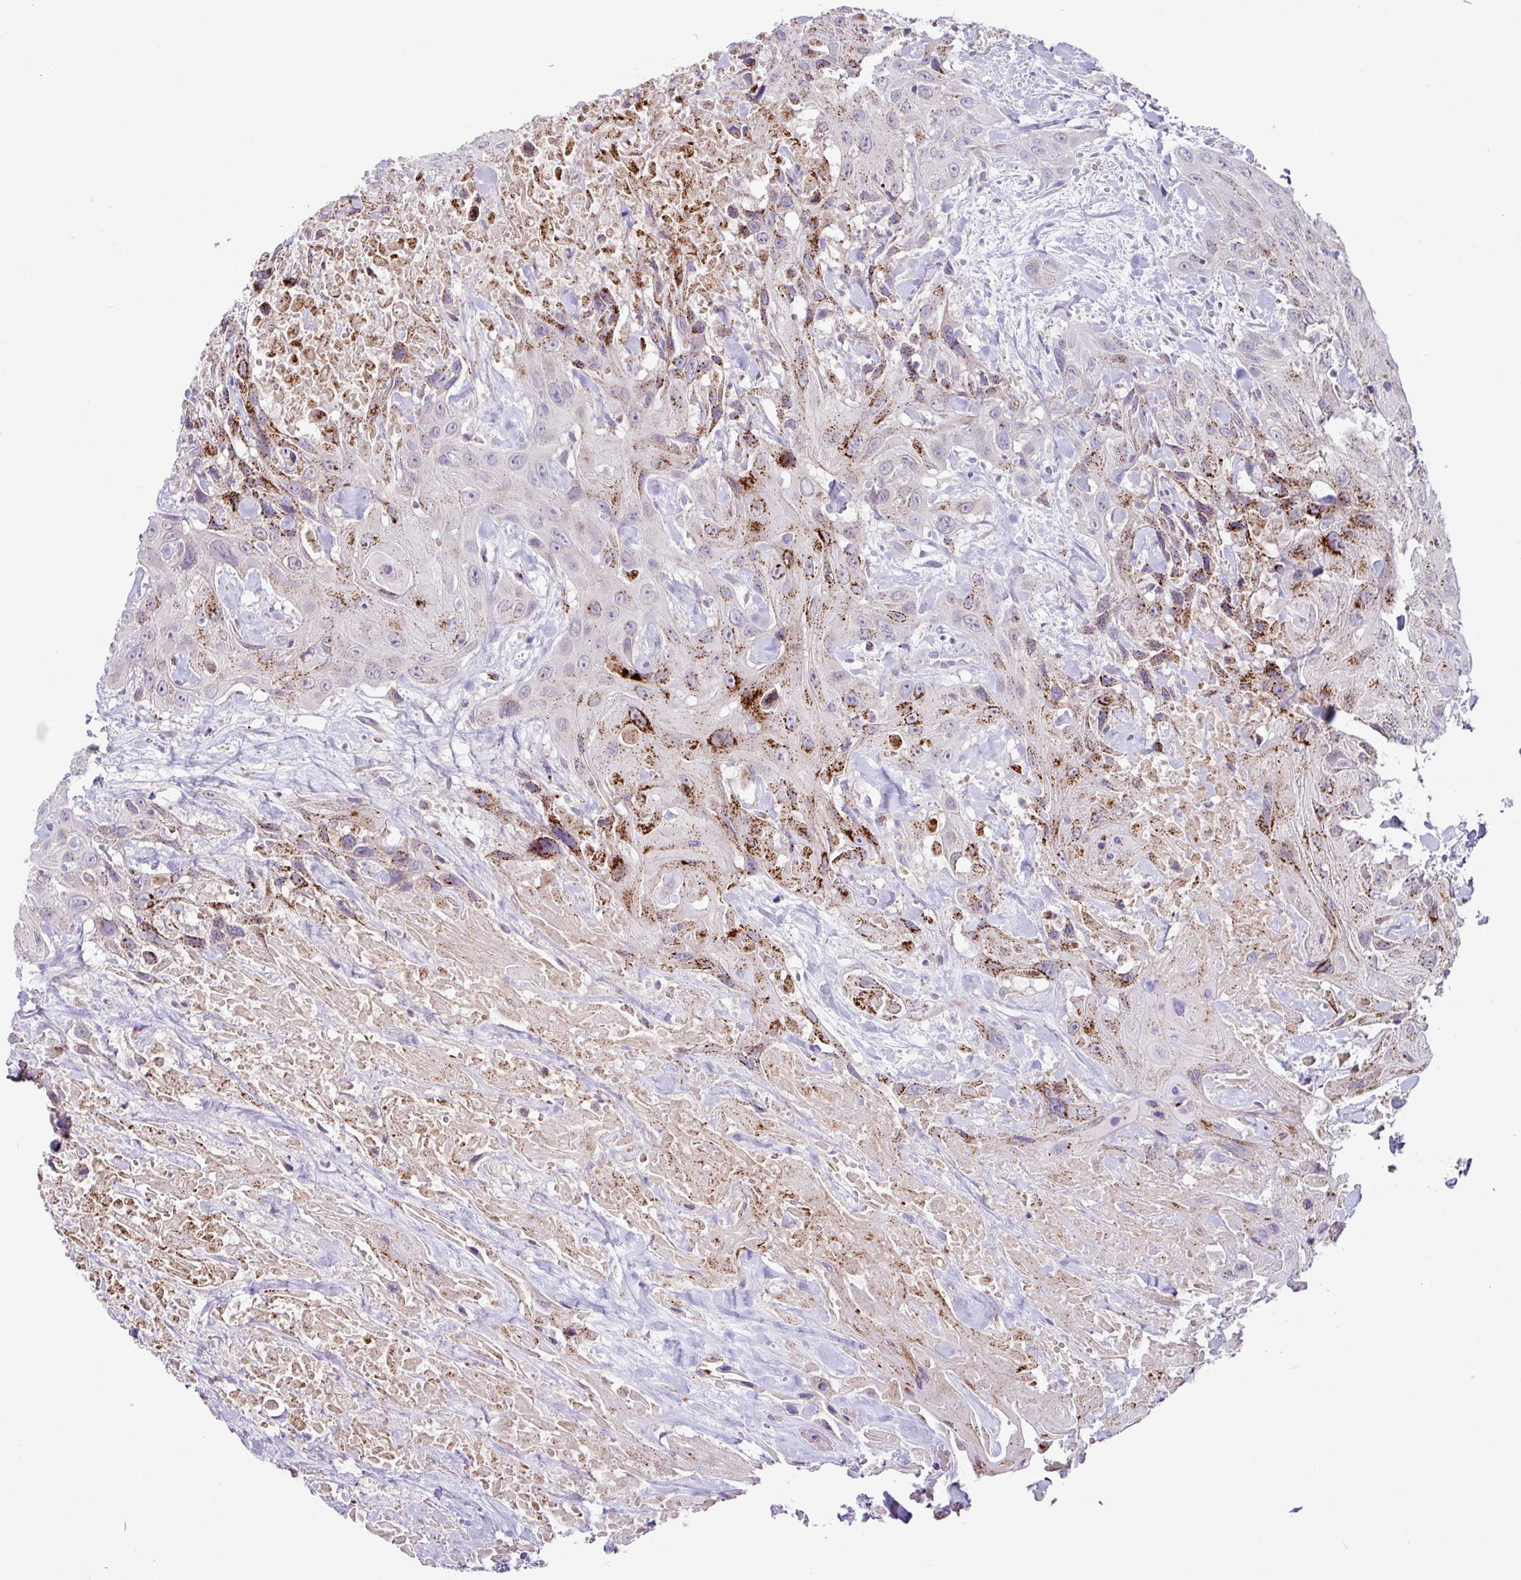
{"staining": {"intensity": "strong", "quantity": "<25%", "location": "cytoplasmic/membranous"}, "tissue": "head and neck cancer", "cell_type": "Tumor cells", "image_type": "cancer", "snomed": [{"axis": "morphology", "description": "Squamous cell carcinoma, NOS"}, {"axis": "topography", "description": "Head-Neck"}], "caption": "Approximately <25% of tumor cells in human squamous cell carcinoma (head and neck) reveal strong cytoplasmic/membranous protein staining as visualized by brown immunohistochemical staining.", "gene": "PLEKHH3", "patient": {"sex": "male", "age": 81}}